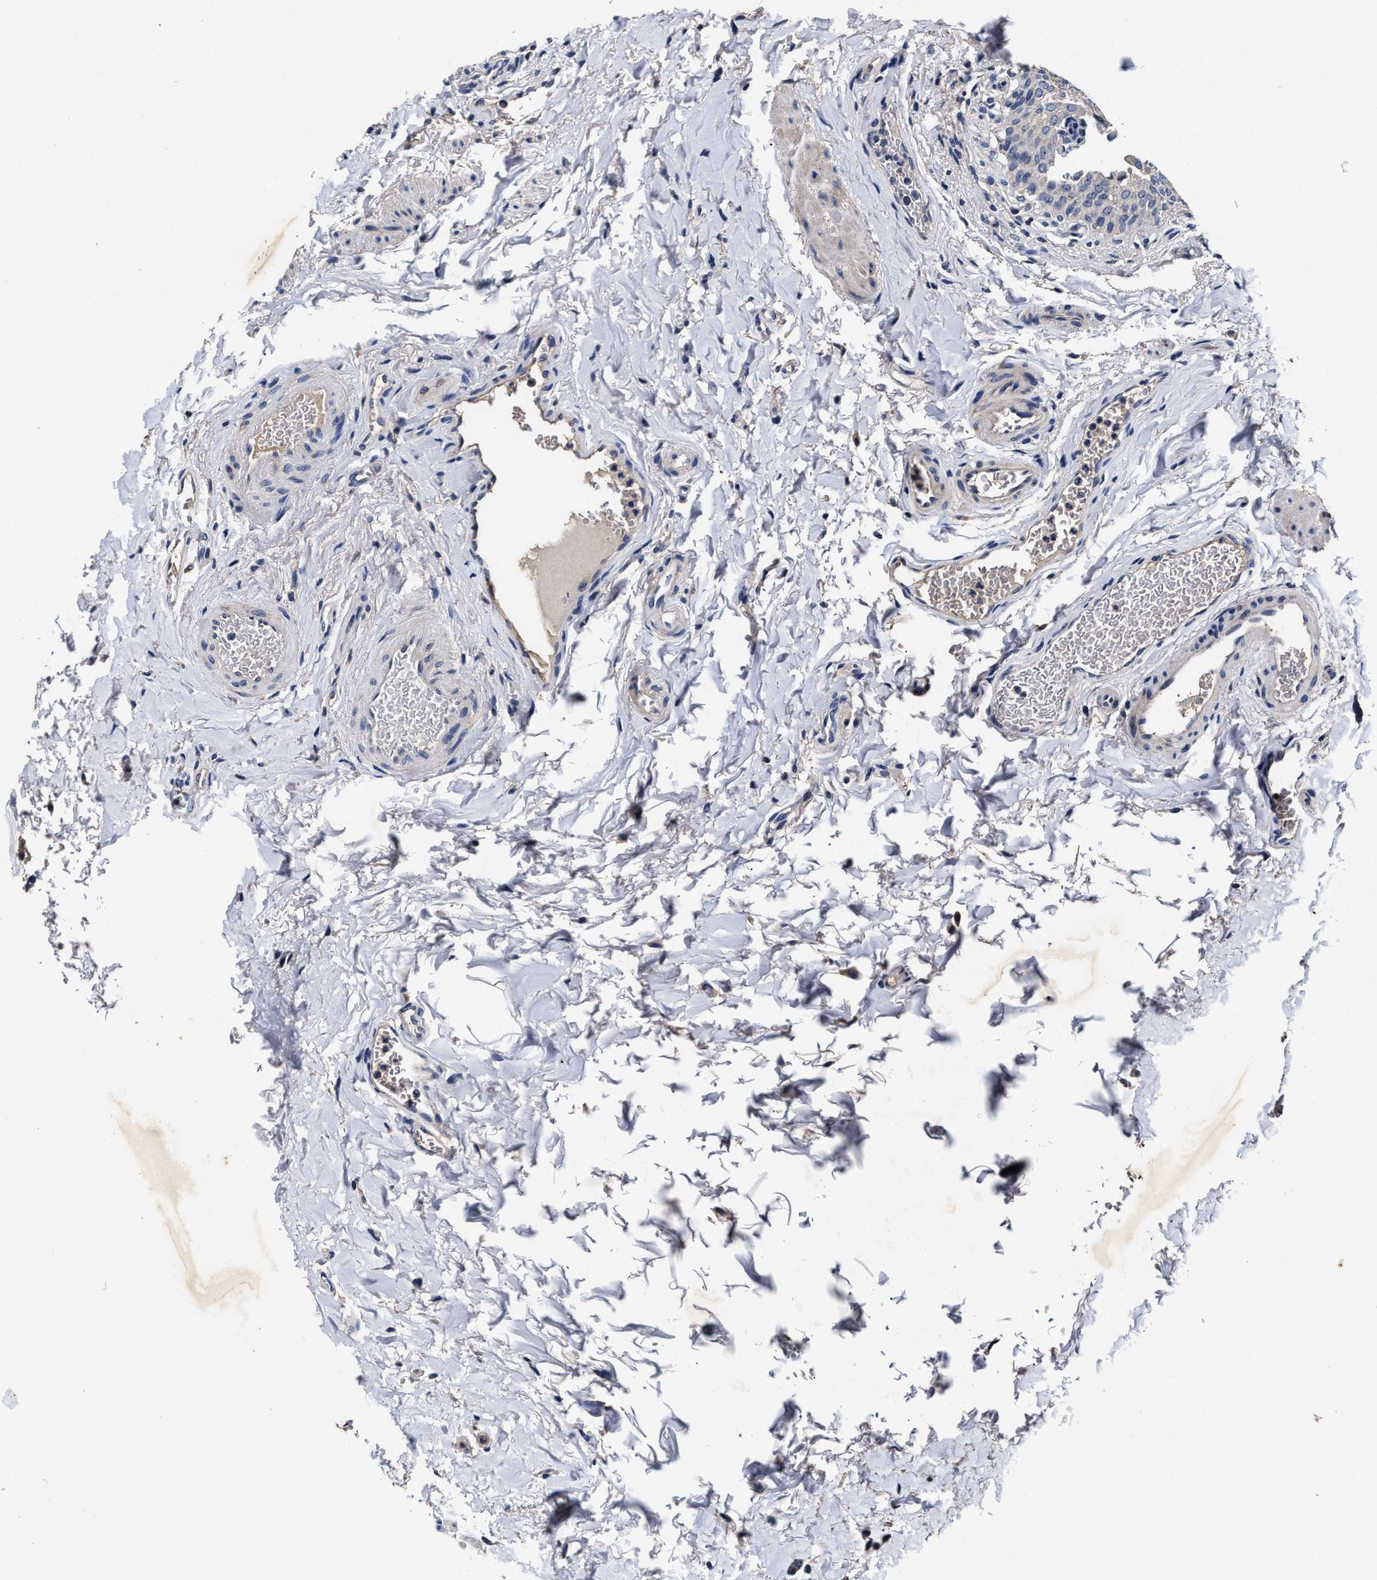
{"staining": {"intensity": "weak", "quantity": "<25%", "location": "cytoplasmic/membranous"}, "tissue": "urinary bladder", "cell_type": "Urothelial cells", "image_type": "normal", "snomed": [{"axis": "morphology", "description": "Normal tissue, NOS"}, {"axis": "topography", "description": "Urinary bladder"}], "caption": "Photomicrograph shows no protein expression in urothelial cells of benign urinary bladder.", "gene": "OLFML2A", "patient": {"sex": "female", "age": 60}}